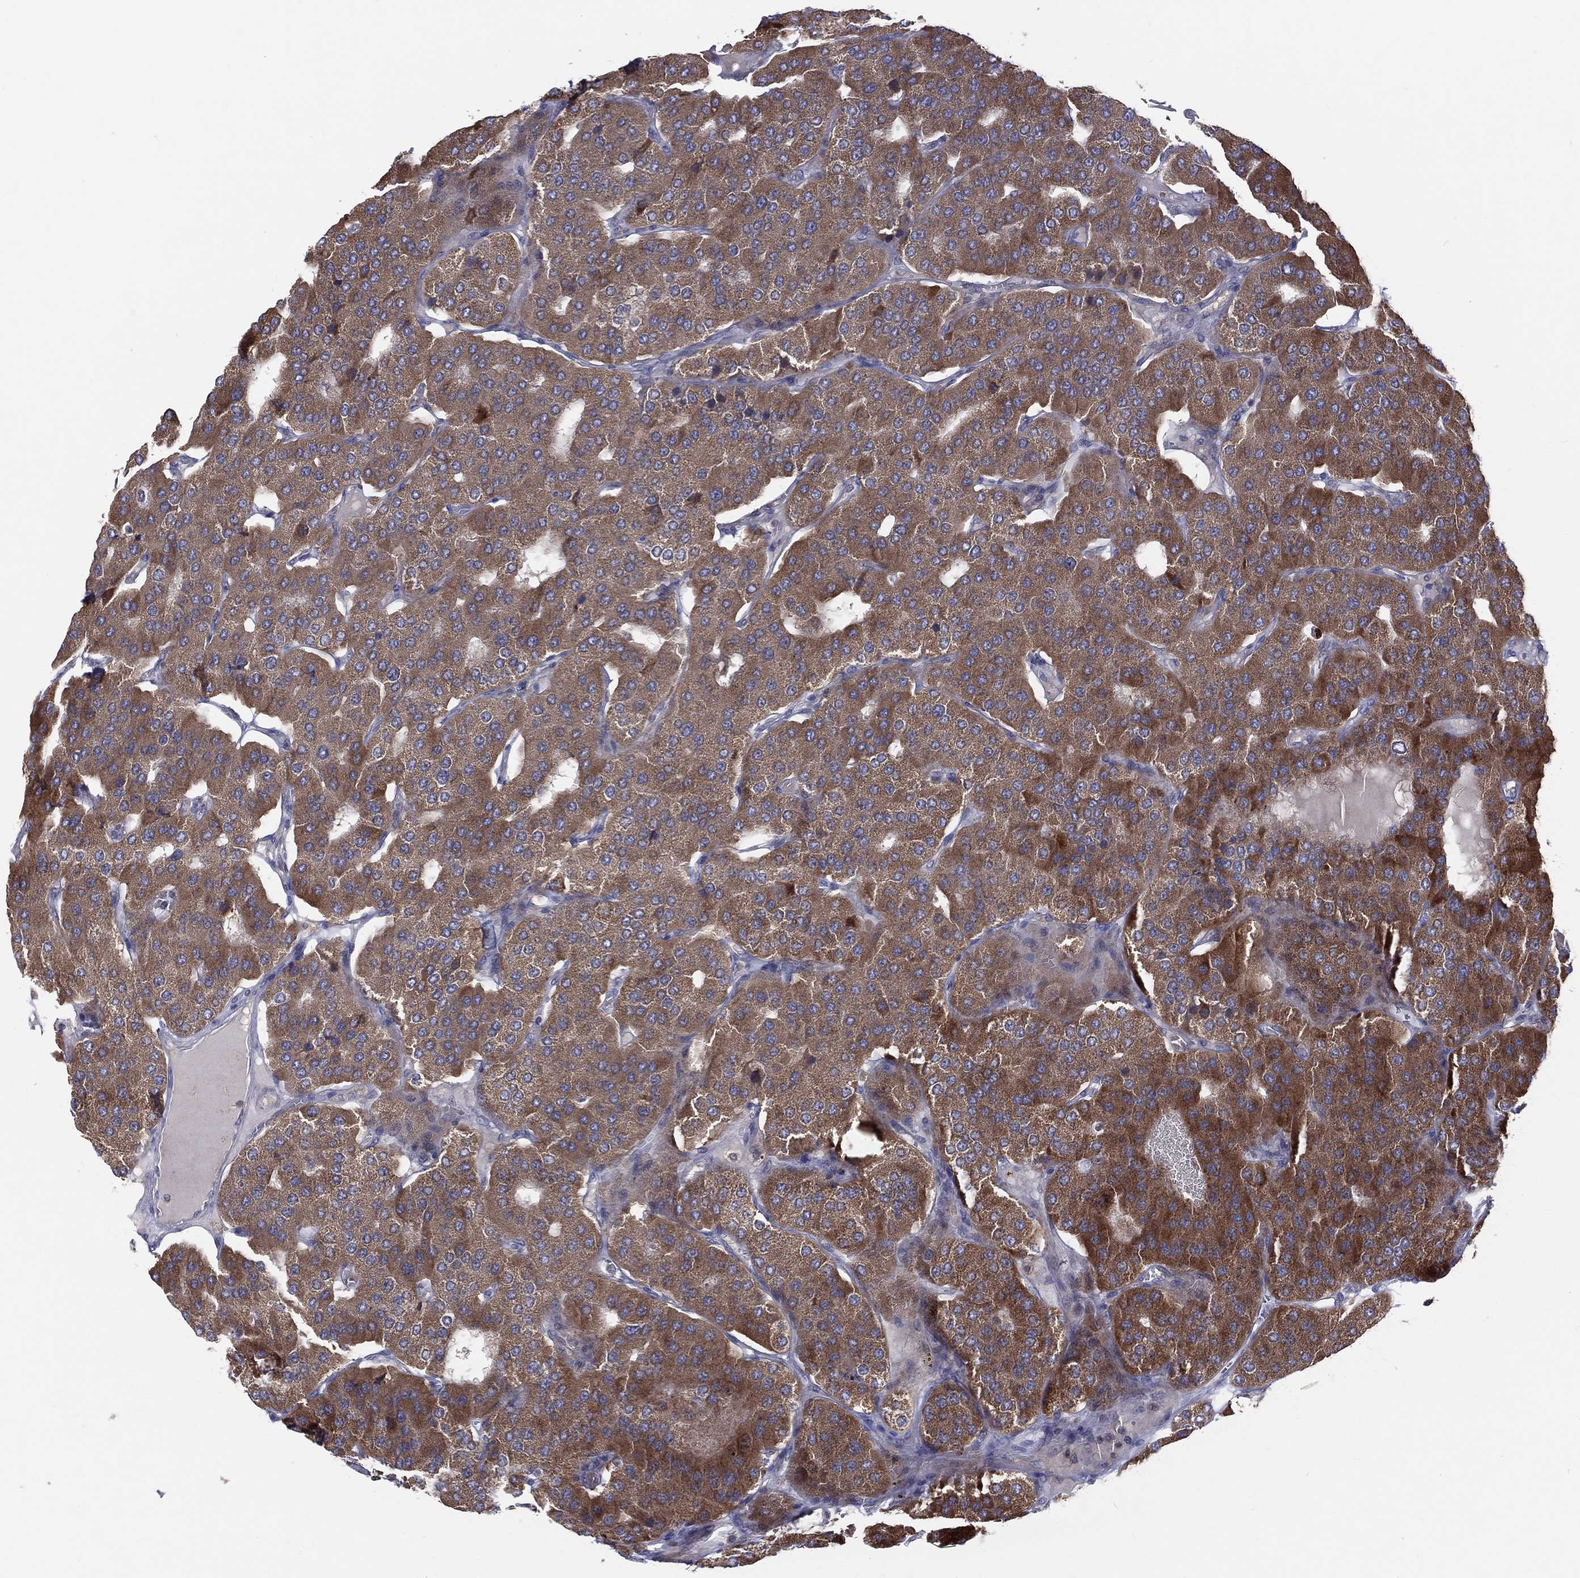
{"staining": {"intensity": "moderate", "quantity": ">75%", "location": "cytoplasmic/membranous"}, "tissue": "parathyroid gland", "cell_type": "Glandular cells", "image_type": "normal", "snomed": [{"axis": "morphology", "description": "Normal tissue, NOS"}, {"axis": "morphology", "description": "Adenoma, NOS"}, {"axis": "topography", "description": "Parathyroid gland"}], "caption": "An image of human parathyroid gland stained for a protein exhibits moderate cytoplasmic/membranous brown staining in glandular cells. (brown staining indicates protein expression, while blue staining denotes nuclei).", "gene": "STARD3", "patient": {"sex": "female", "age": 86}}